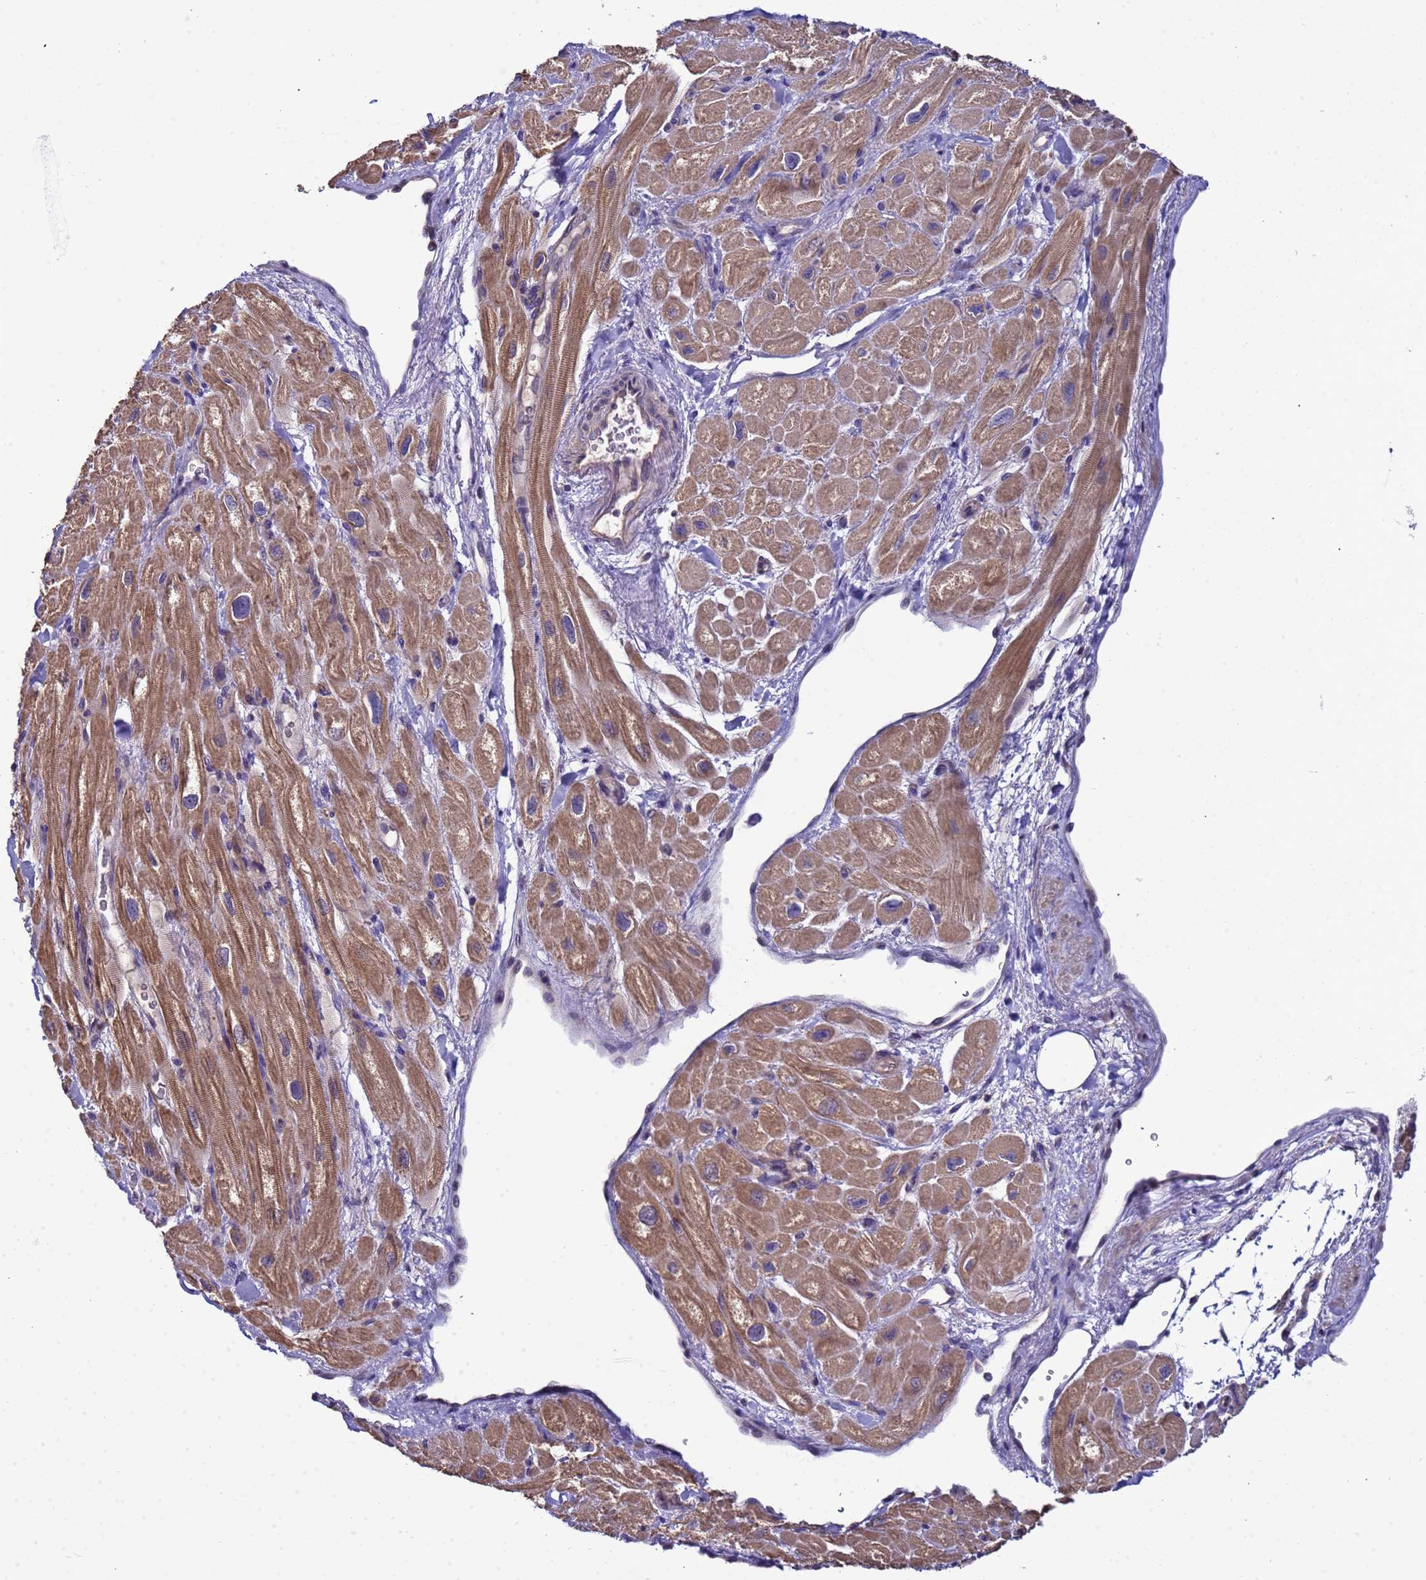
{"staining": {"intensity": "moderate", "quantity": ">75%", "location": "cytoplasmic/membranous"}, "tissue": "heart muscle", "cell_type": "Cardiomyocytes", "image_type": "normal", "snomed": [{"axis": "morphology", "description": "Normal tissue, NOS"}, {"axis": "topography", "description": "Heart"}], "caption": "Immunohistochemical staining of normal human heart muscle reveals >75% levels of moderate cytoplasmic/membranous protein staining in approximately >75% of cardiomyocytes. Using DAB (3,3'-diaminobenzidine) (brown) and hematoxylin (blue) stains, captured at high magnification using brightfield microscopy.", "gene": "ELMOD2", "patient": {"sex": "male", "age": 65}}